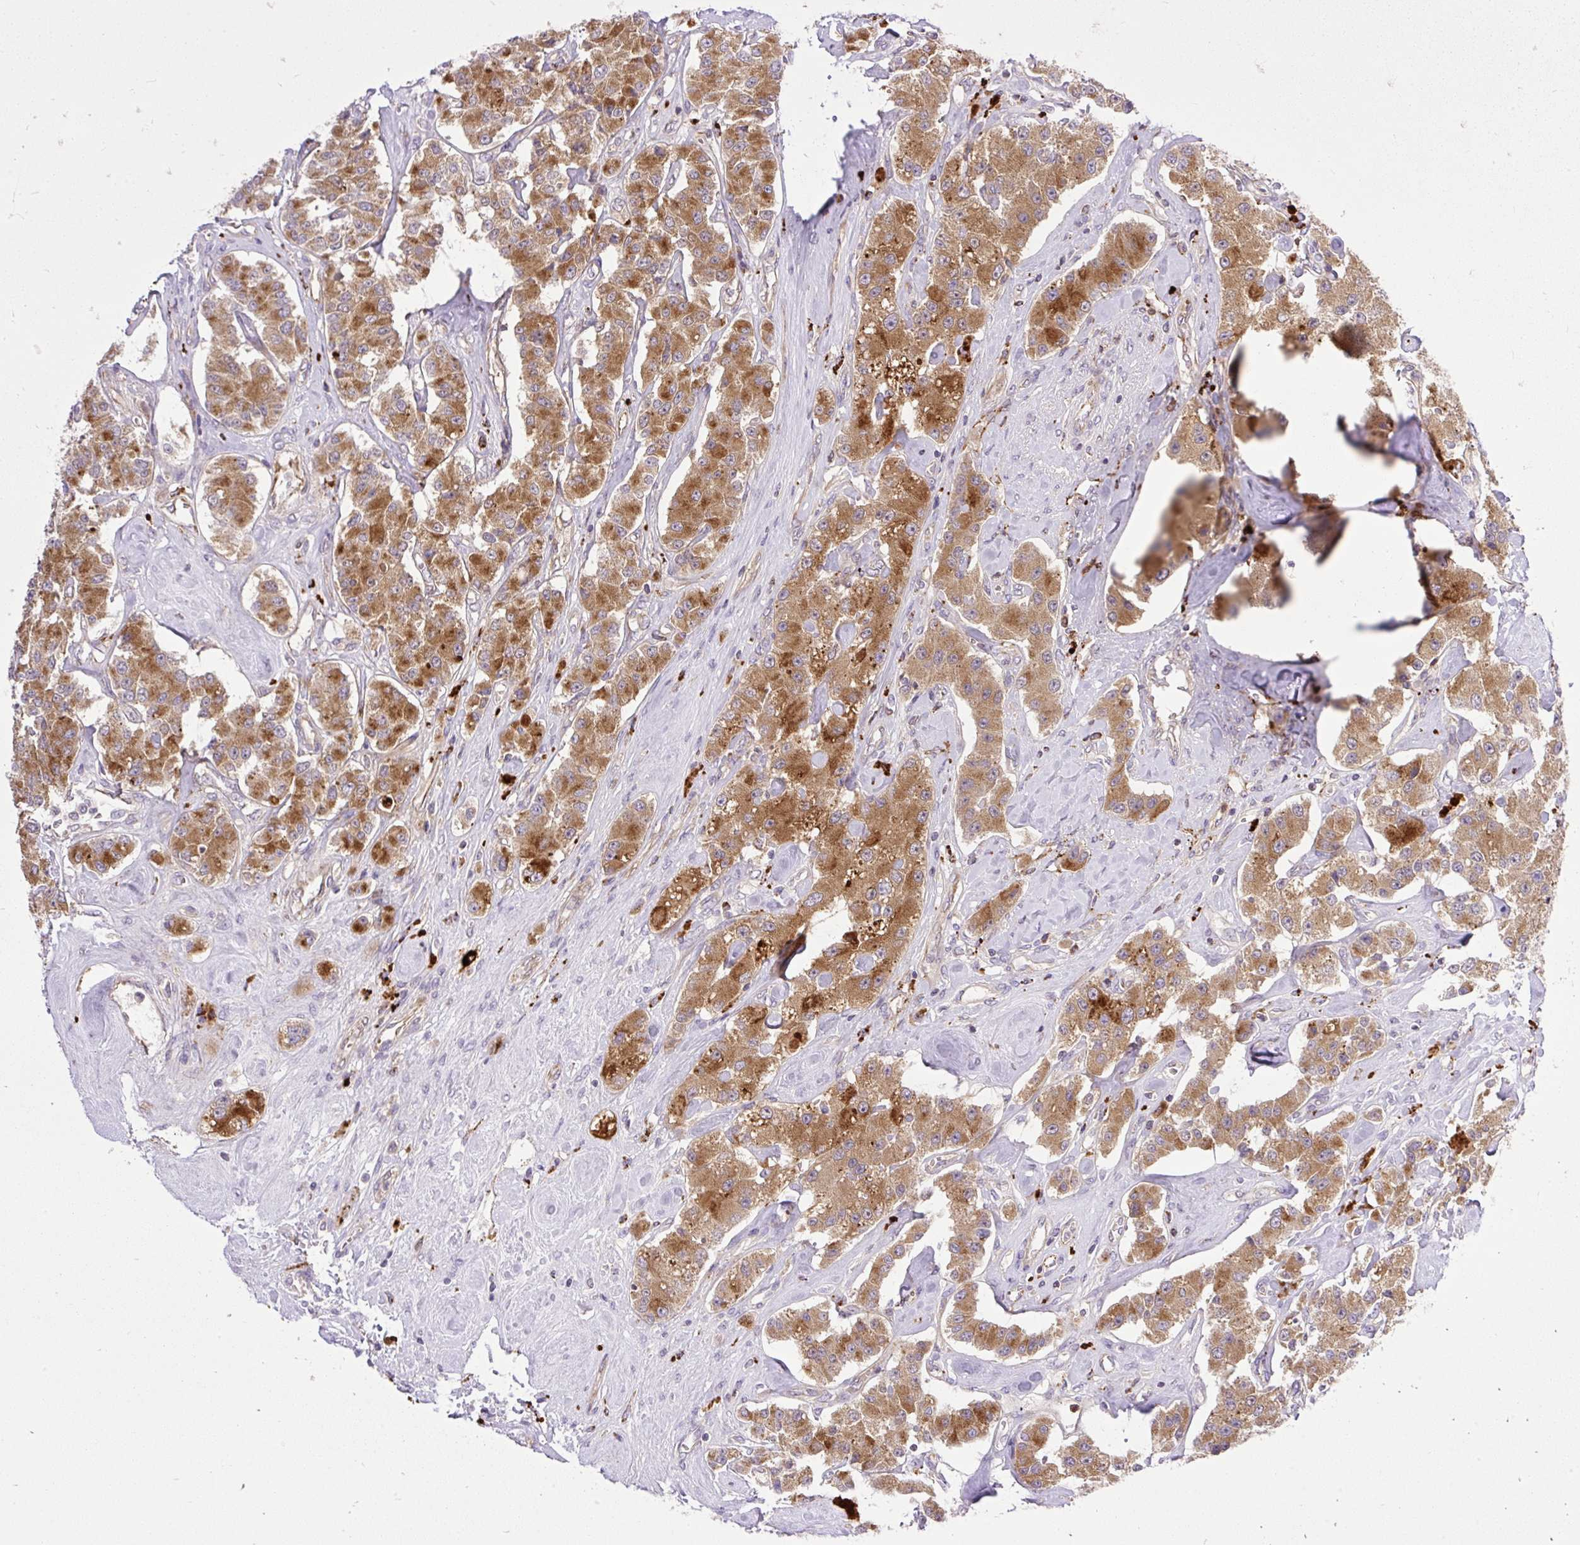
{"staining": {"intensity": "strong", "quantity": ">75%", "location": "cytoplasmic/membranous"}, "tissue": "carcinoid", "cell_type": "Tumor cells", "image_type": "cancer", "snomed": [{"axis": "morphology", "description": "Carcinoid, malignant, NOS"}, {"axis": "topography", "description": "Pancreas"}], "caption": "Immunohistochemical staining of carcinoid reveals strong cytoplasmic/membranous protein expression in about >75% of tumor cells.", "gene": "HEXB", "patient": {"sex": "male", "age": 41}}